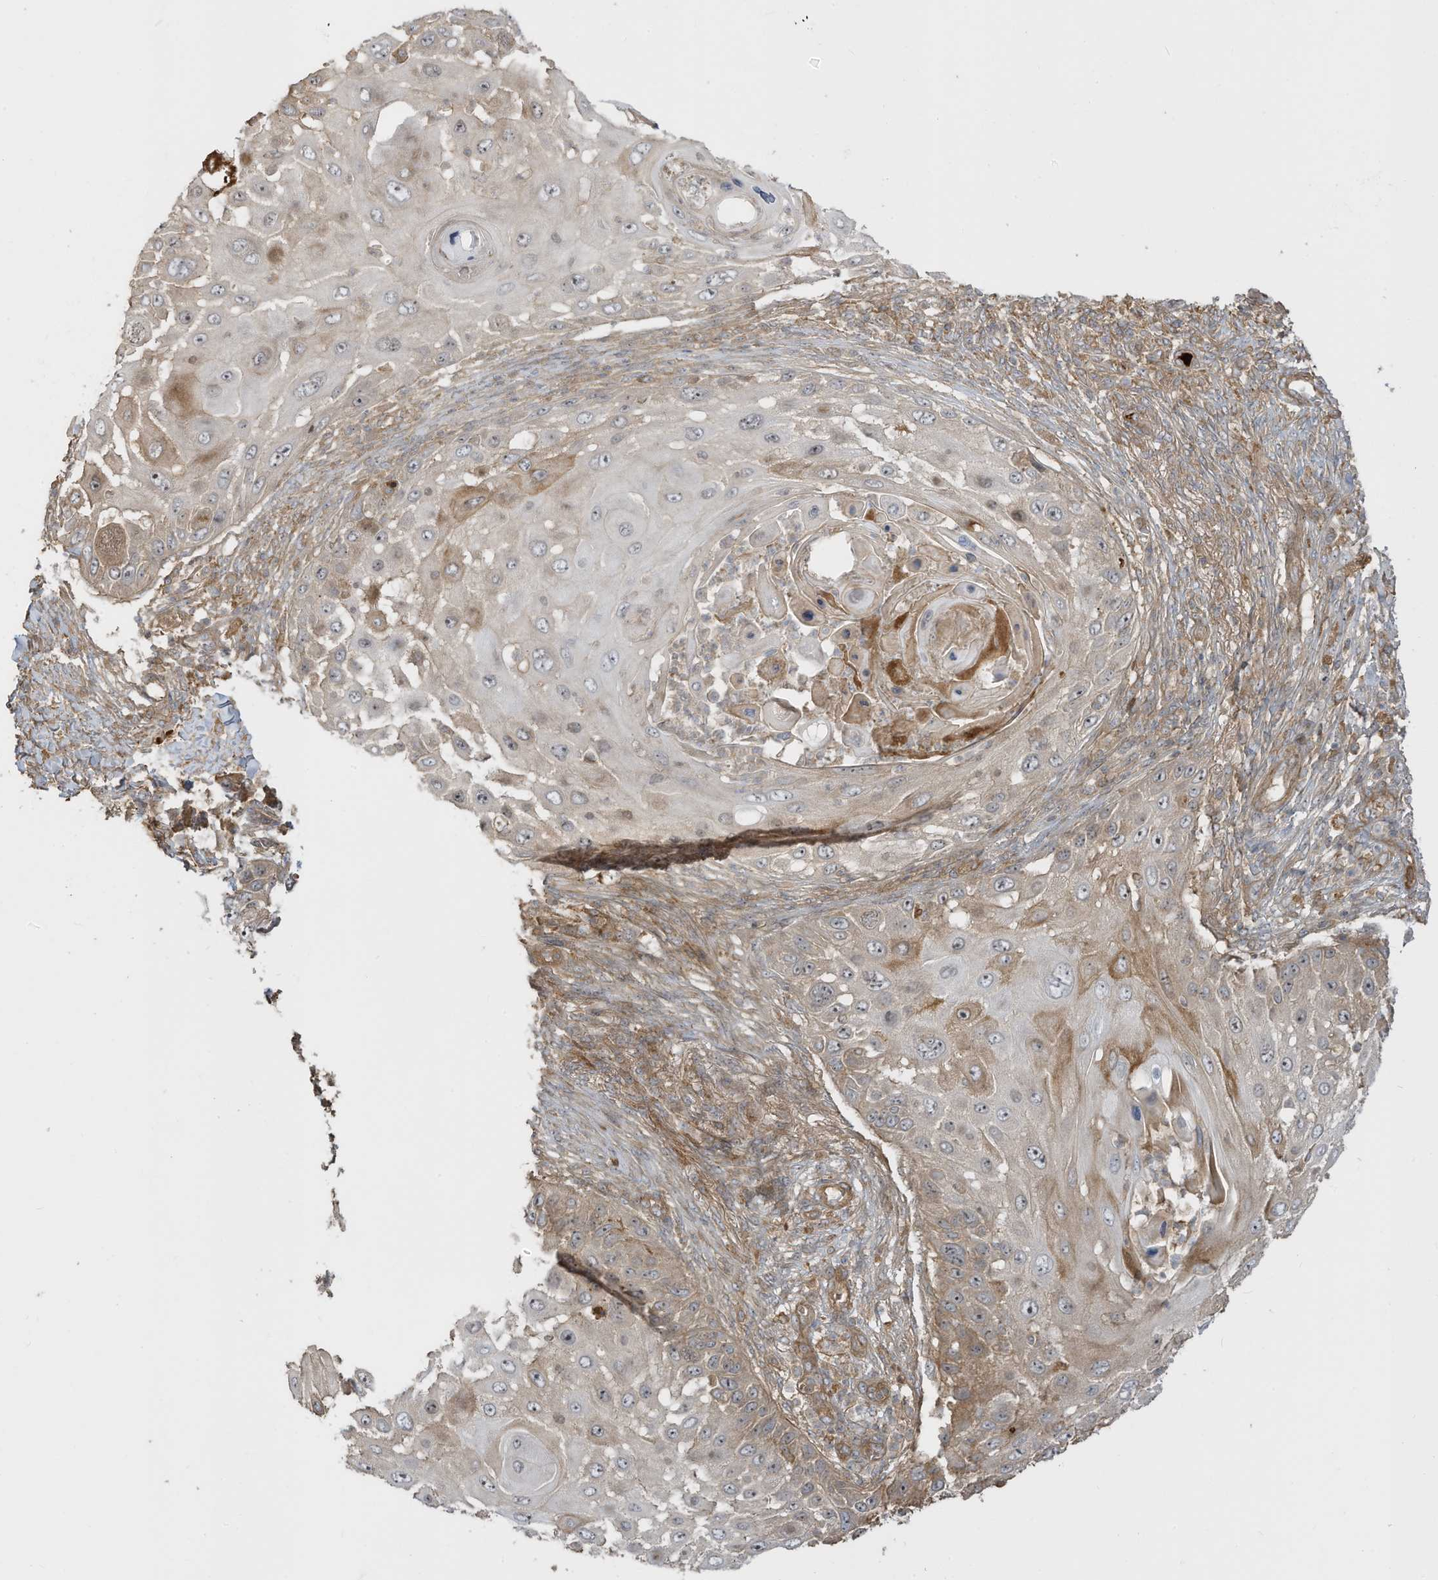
{"staining": {"intensity": "weak", "quantity": "25%-75%", "location": "cytoplasmic/membranous"}, "tissue": "skin cancer", "cell_type": "Tumor cells", "image_type": "cancer", "snomed": [{"axis": "morphology", "description": "Squamous cell carcinoma, NOS"}, {"axis": "topography", "description": "Skin"}], "caption": "Protein expression analysis of human skin cancer reveals weak cytoplasmic/membranous staining in approximately 25%-75% of tumor cells. (DAB IHC, brown staining for protein, blue staining for nuclei).", "gene": "ENTR1", "patient": {"sex": "female", "age": 44}}